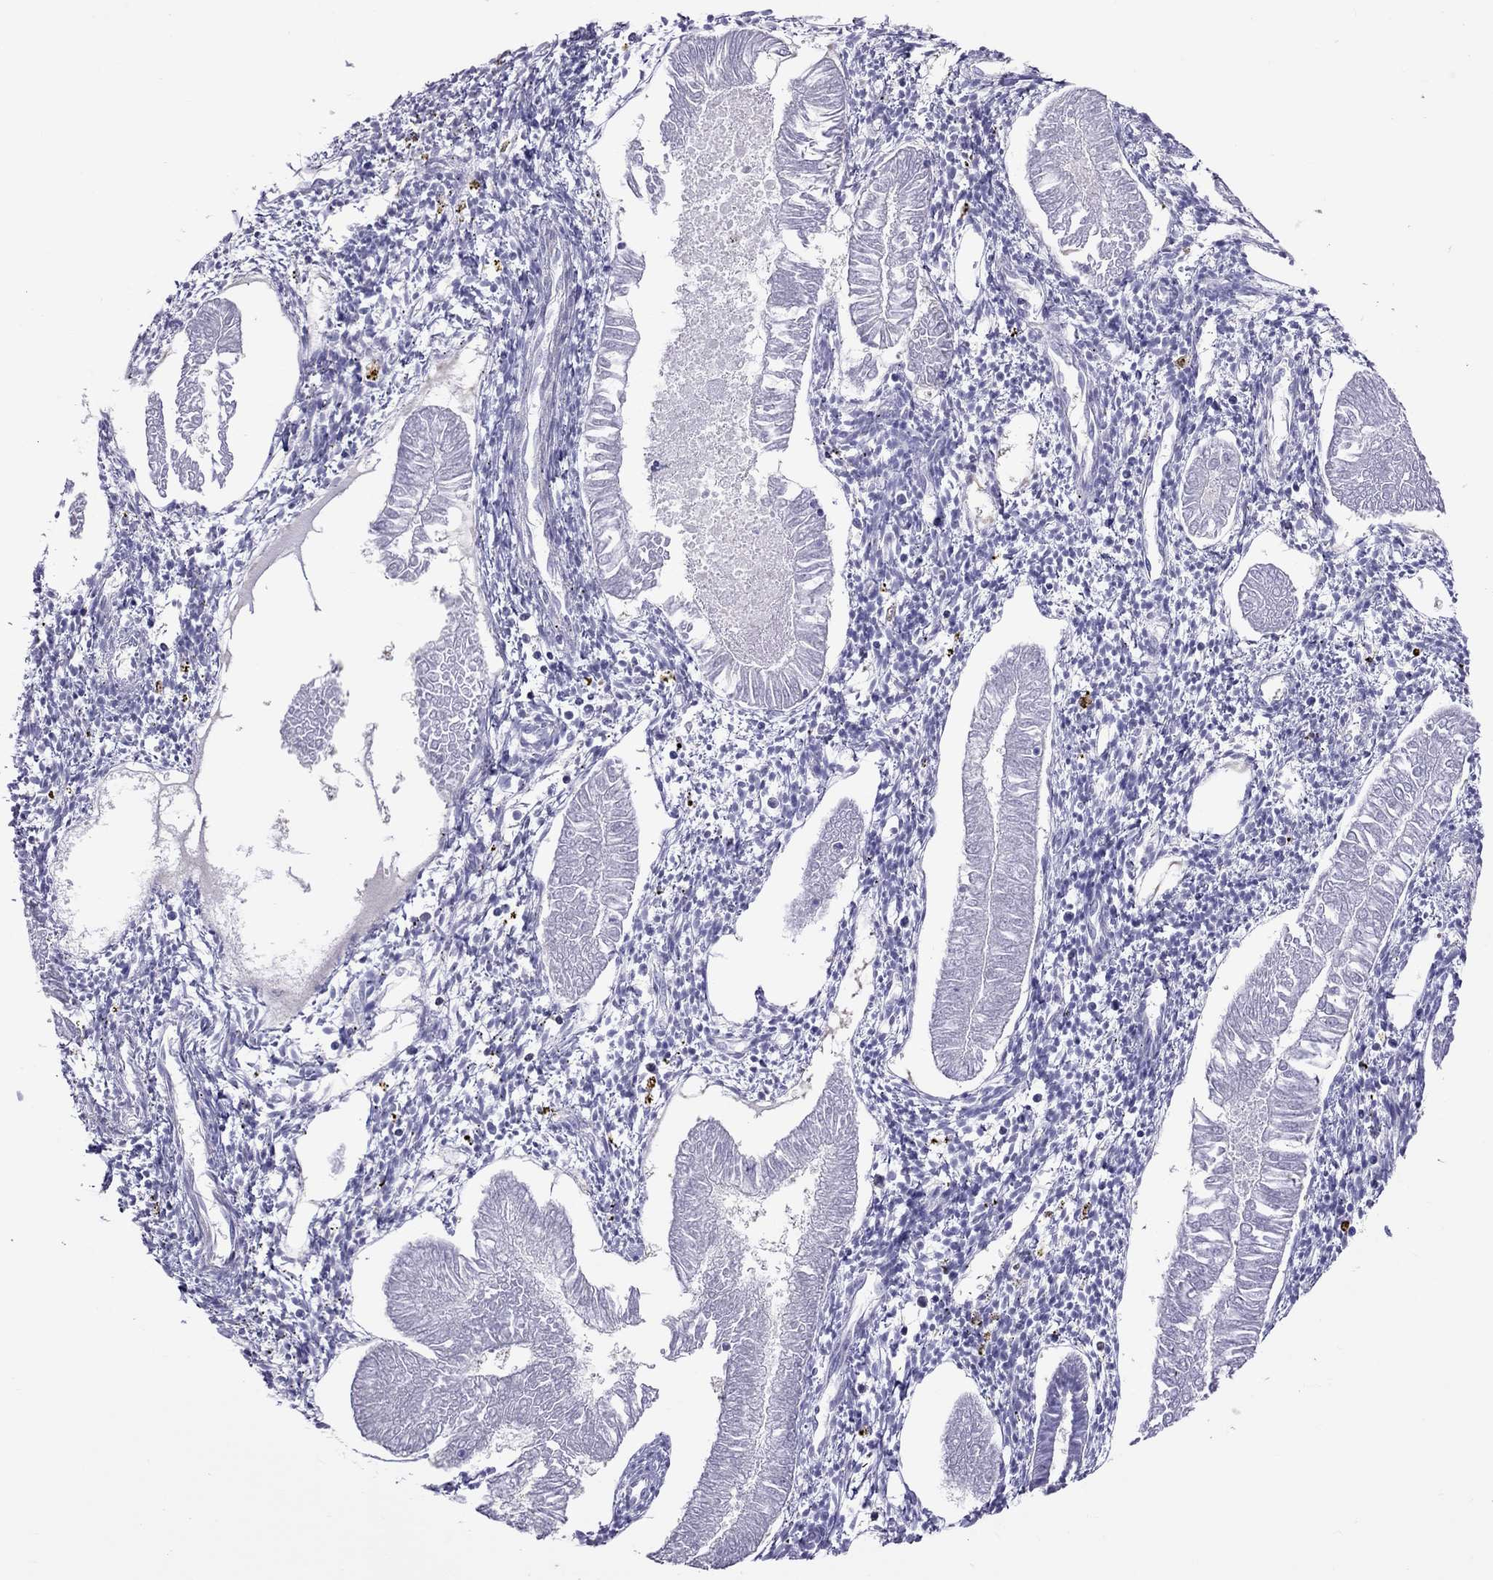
{"staining": {"intensity": "negative", "quantity": "none", "location": "none"}, "tissue": "endometrial cancer", "cell_type": "Tumor cells", "image_type": "cancer", "snomed": [{"axis": "morphology", "description": "Adenocarcinoma, NOS"}, {"axis": "topography", "description": "Endometrium"}], "caption": "Immunohistochemical staining of endometrial adenocarcinoma exhibits no significant staining in tumor cells. The staining was performed using DAB to visualize the protein expression in brown, while the nuclei were stained in blue with hematoxylin (Magnification: 20x).", "gene": "TEX22", "patient": {"sex": "female", "age": 53}}